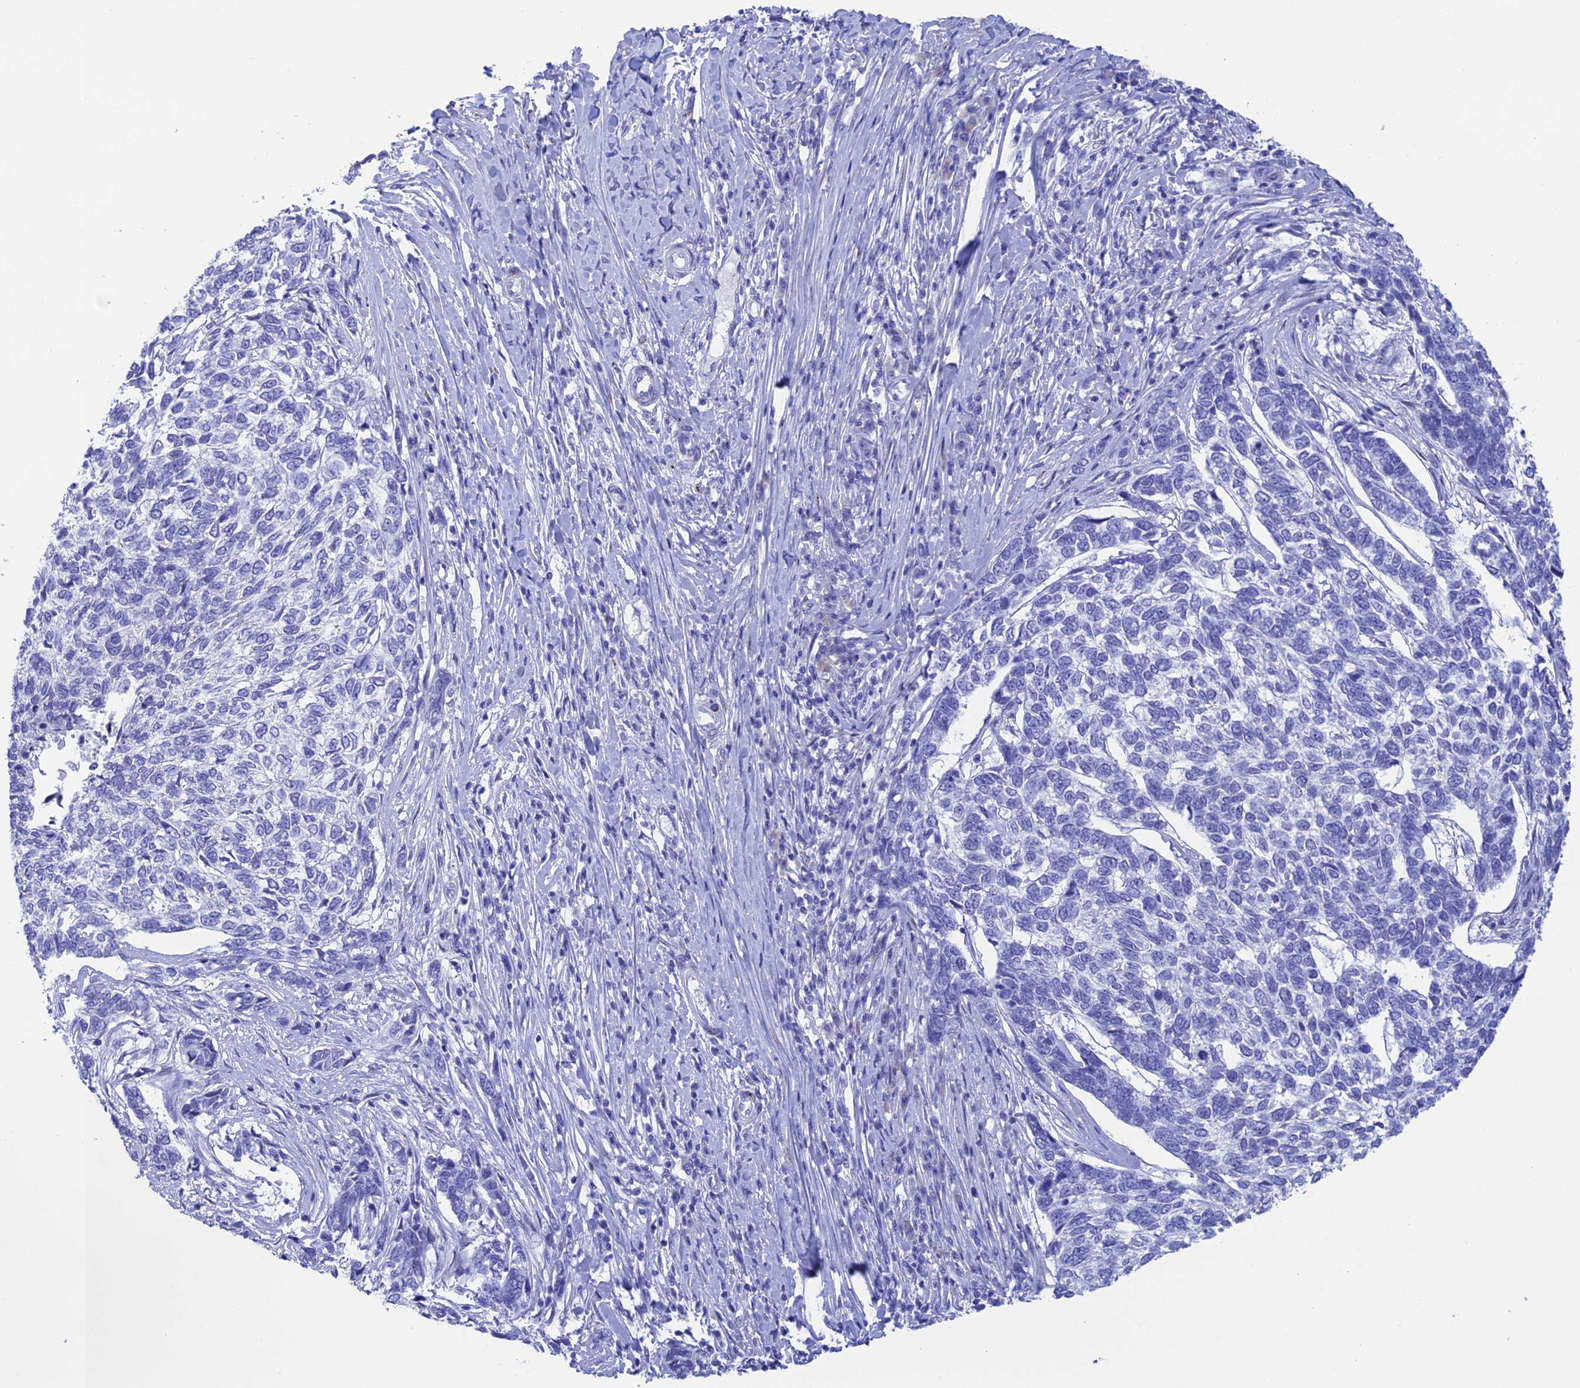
{"staining": {"intensity": "negative", "quantity": "none", "location": "none"}, "tissue": "skin cancer", "cell_type": "Tumor cells", "image_type": "cancer", "snomed": [{"axis": "morphology", "description": "Basal cell carcinoma"}, {"axis": "topography", "description": "Skin"}], "caption": "An image of skin cancer stained for a protein reveals no brown staining in tumor cells.", "gene": "ERICH4", "patient": {"sex": "female", "age": 65}}